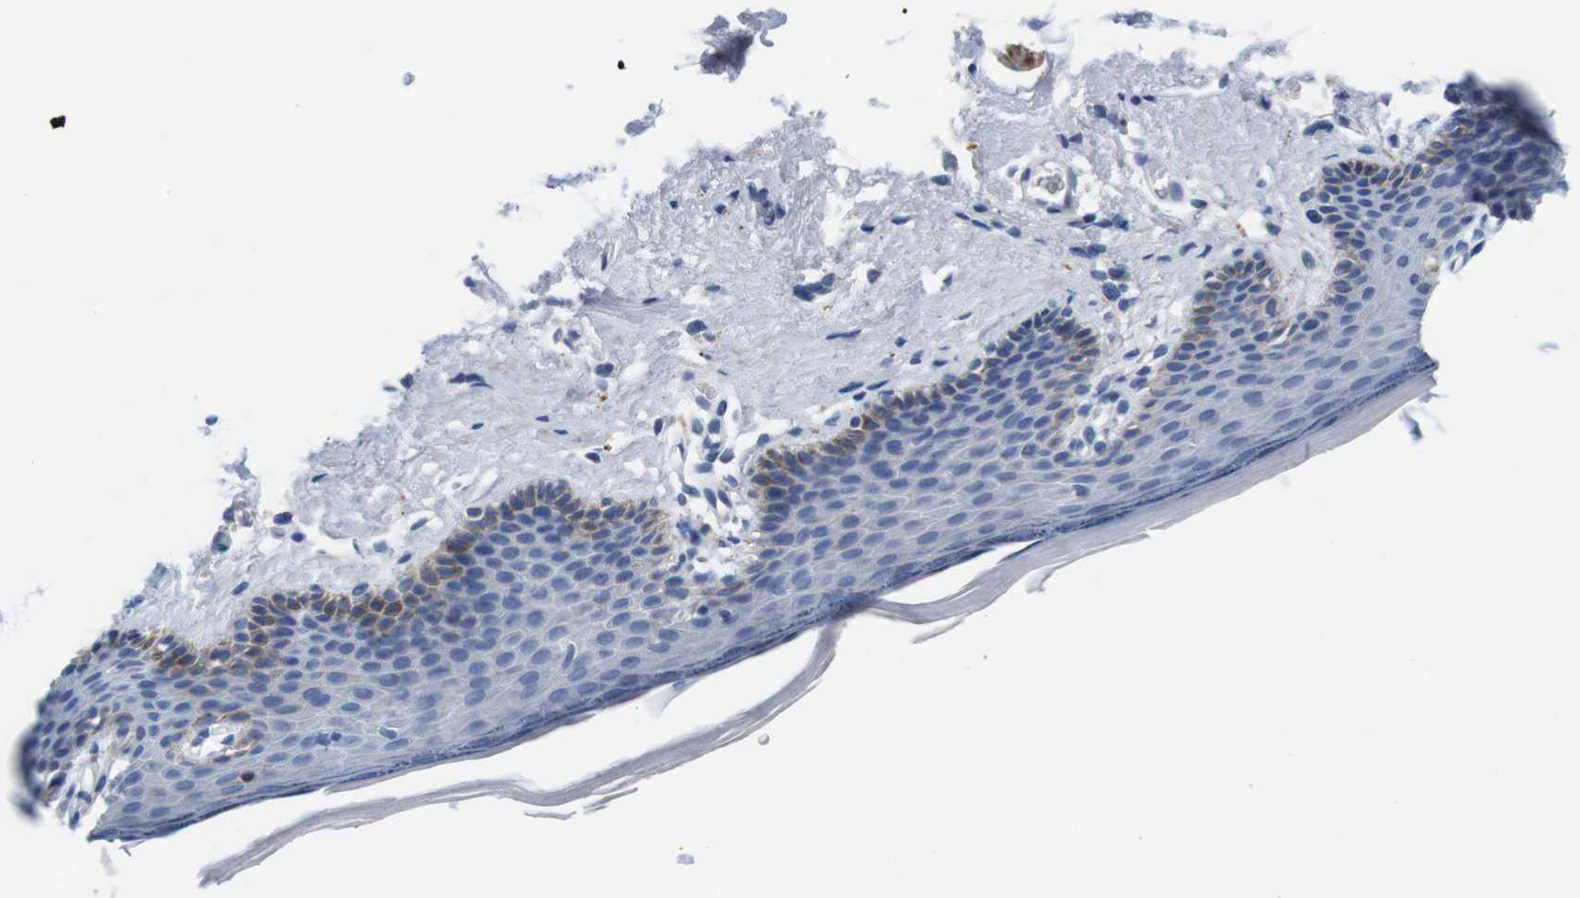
{"staining": {"intensity": "moderate", "quantity": "<25%", "location": "cytoplasmic/membranous"}, "tissue": "skin", "cell_type": "Epidermal cells", "image_type": "normal", "snomed": [{"axis": "morphology", "description": "Normal tissue, NOS"}, {"axis": "topography", "description": "Vulva"}], "caption": "The image demonstrates immunohistochemical staining of benign skin. There is moderate cytoplasmic/membranous staining is identified in about <25% of epidermal cells.", "gene": "MAP6", "patient": {"sex": "female", "age": 54}}